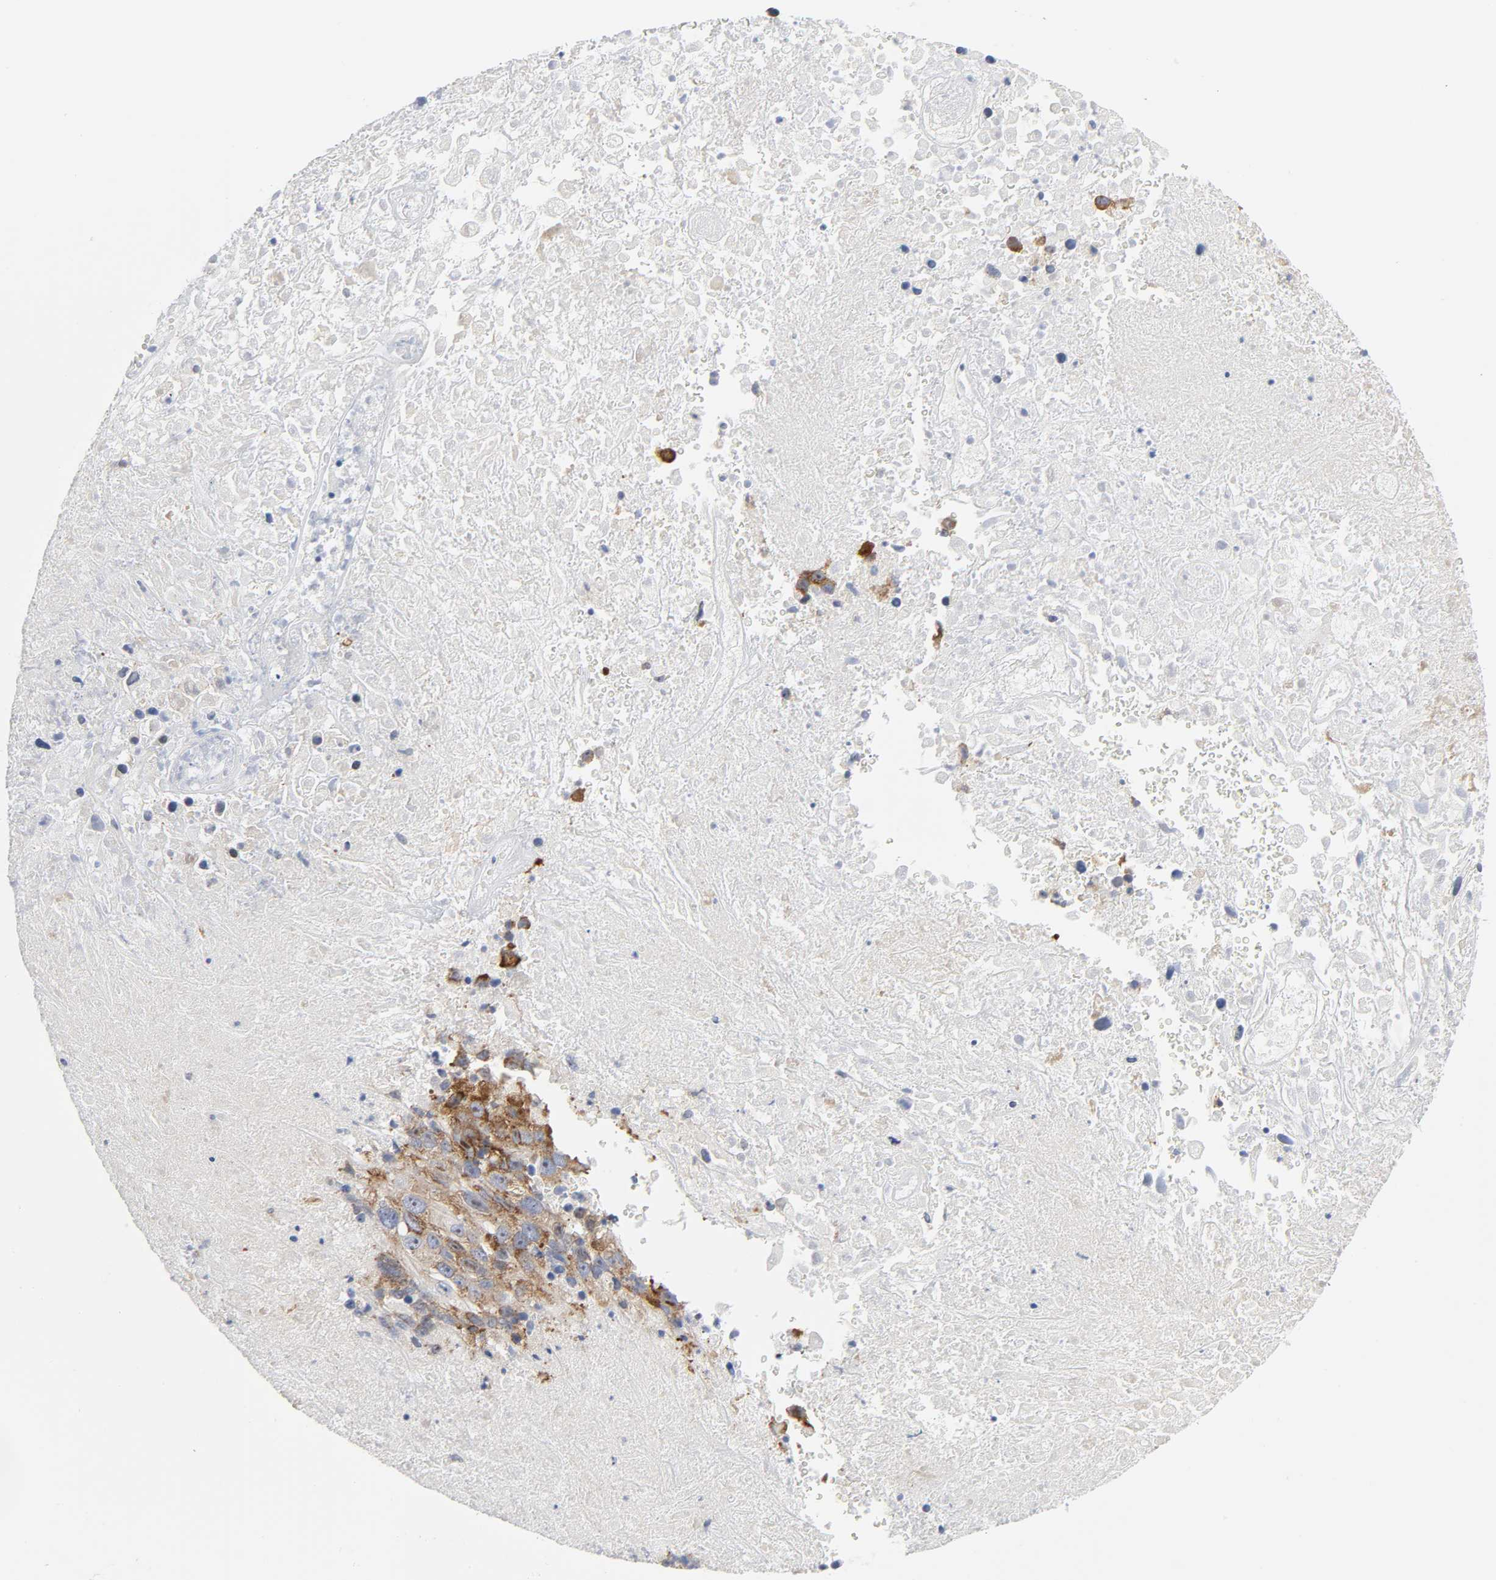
{"staining": {"intensity": "moderate", "quantity": ">75%", "location": "cytoplasmic/membranous"}, "tissue": "melanoma", "cell_type": "Tumor cells", "image_type": "cancer", "snomed": [{"axis": "morphology", "description": "Malignant melanoma, Metastatic site"}, {"axis": "topography", "description": "Cerebral cortex"}], "caption": "Protein staining displays moderate cytoplasmic/membranous expression in approximately >75% of tumor cells in malignant melanoma (metastatic site).", "gene": "REL", "patient": {"sex": "female", "age": 52}}